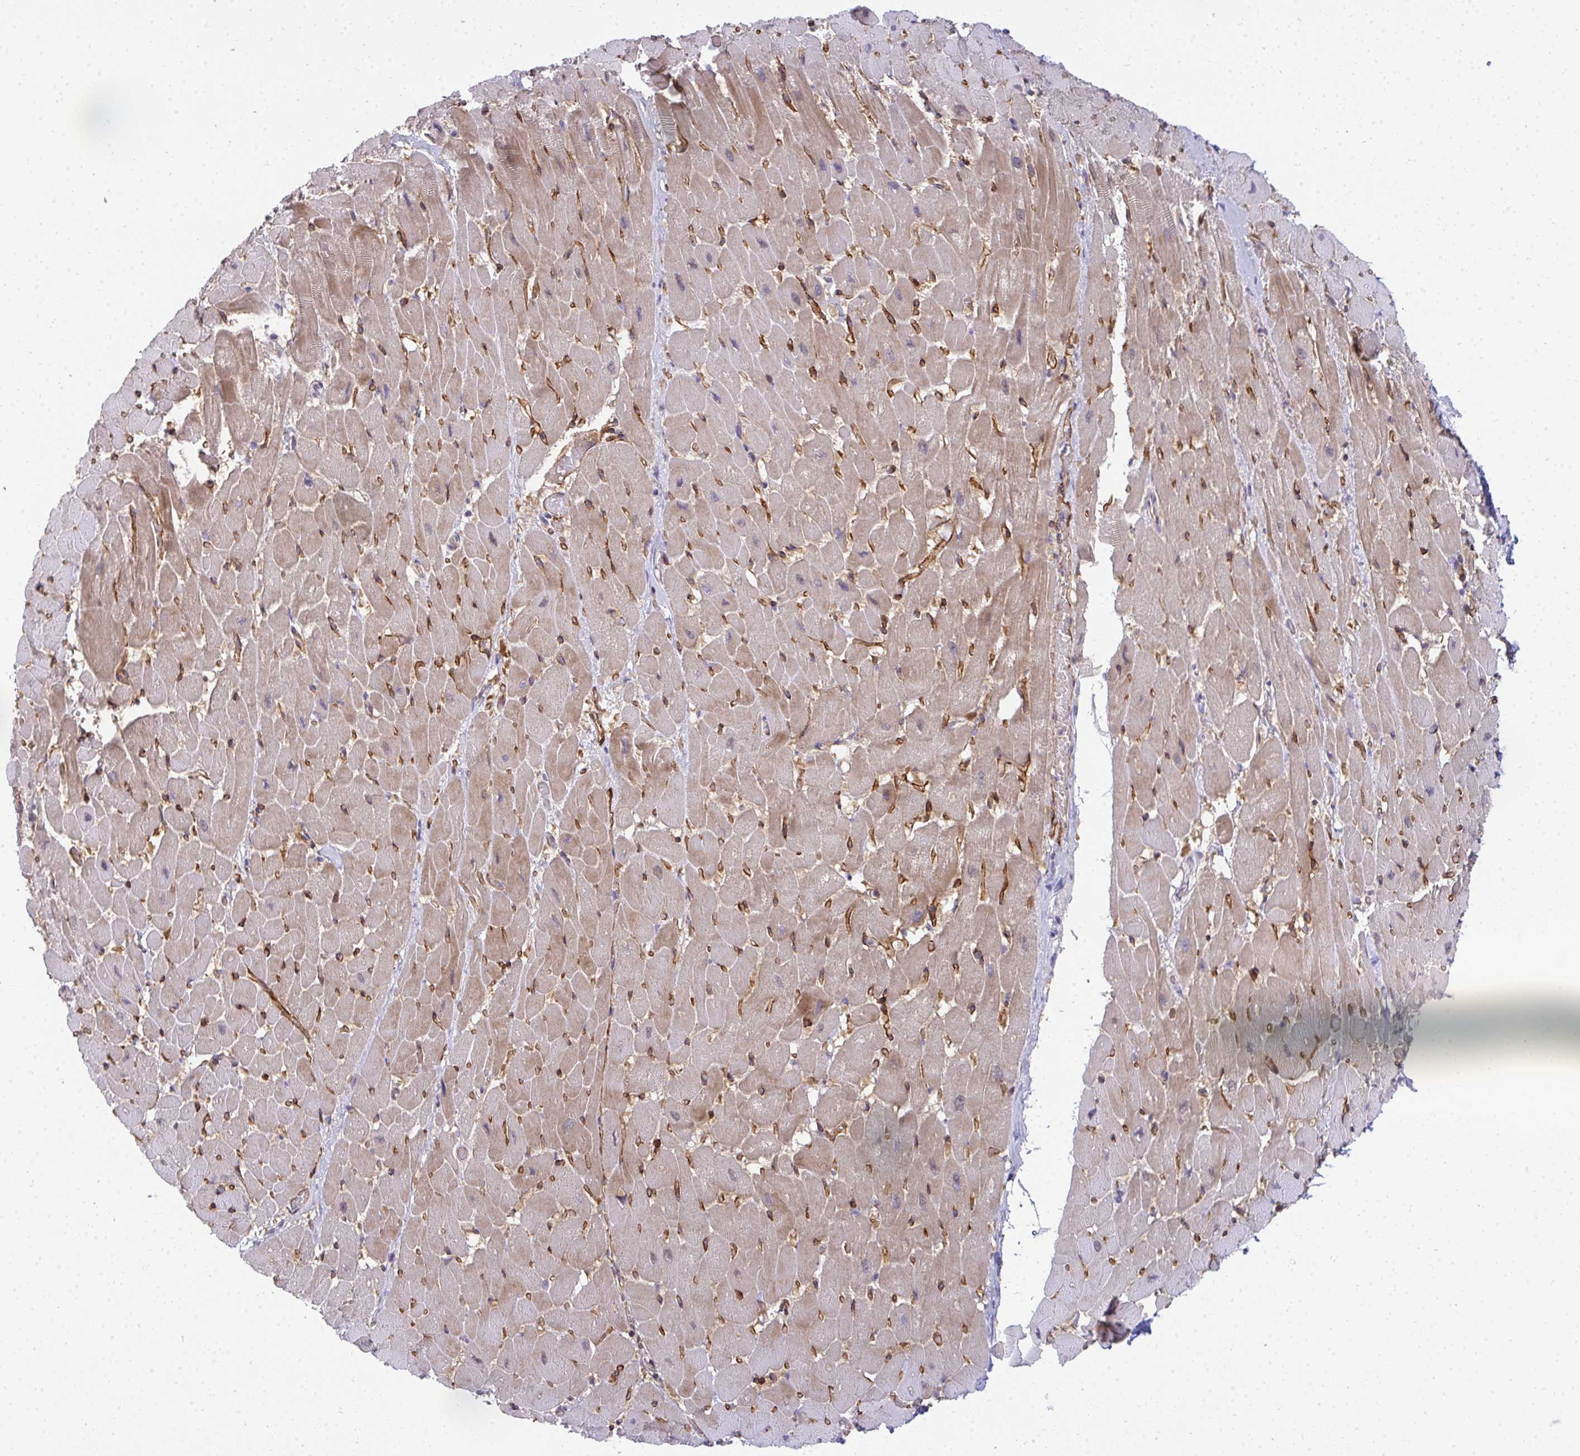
{"staining": {"intensity": "weak", "quantity": ">75%", "location": "cytoplasmic/membranous"}, "tissue": "heart muscle", "cell_type": "Cardiomyocytes", "image_type": "normal", "snomed": [{"axis": "morphology", "description": "Normal tissue, NOS"}, {"axis": "topography", "description": "Heart"}], "caption": "Weak cytoplasmic/membranous expression is seen in about >75% of cardiomyocytes in benign heart muscle. Using DAB (3,3'-diaminobenzidine) (brown) and hematoxylin (blue) stains, captured at high magnification using brightfield microscopy.", "gene": "TMEM82", "patient": {"sex": "male", "age": 37}}